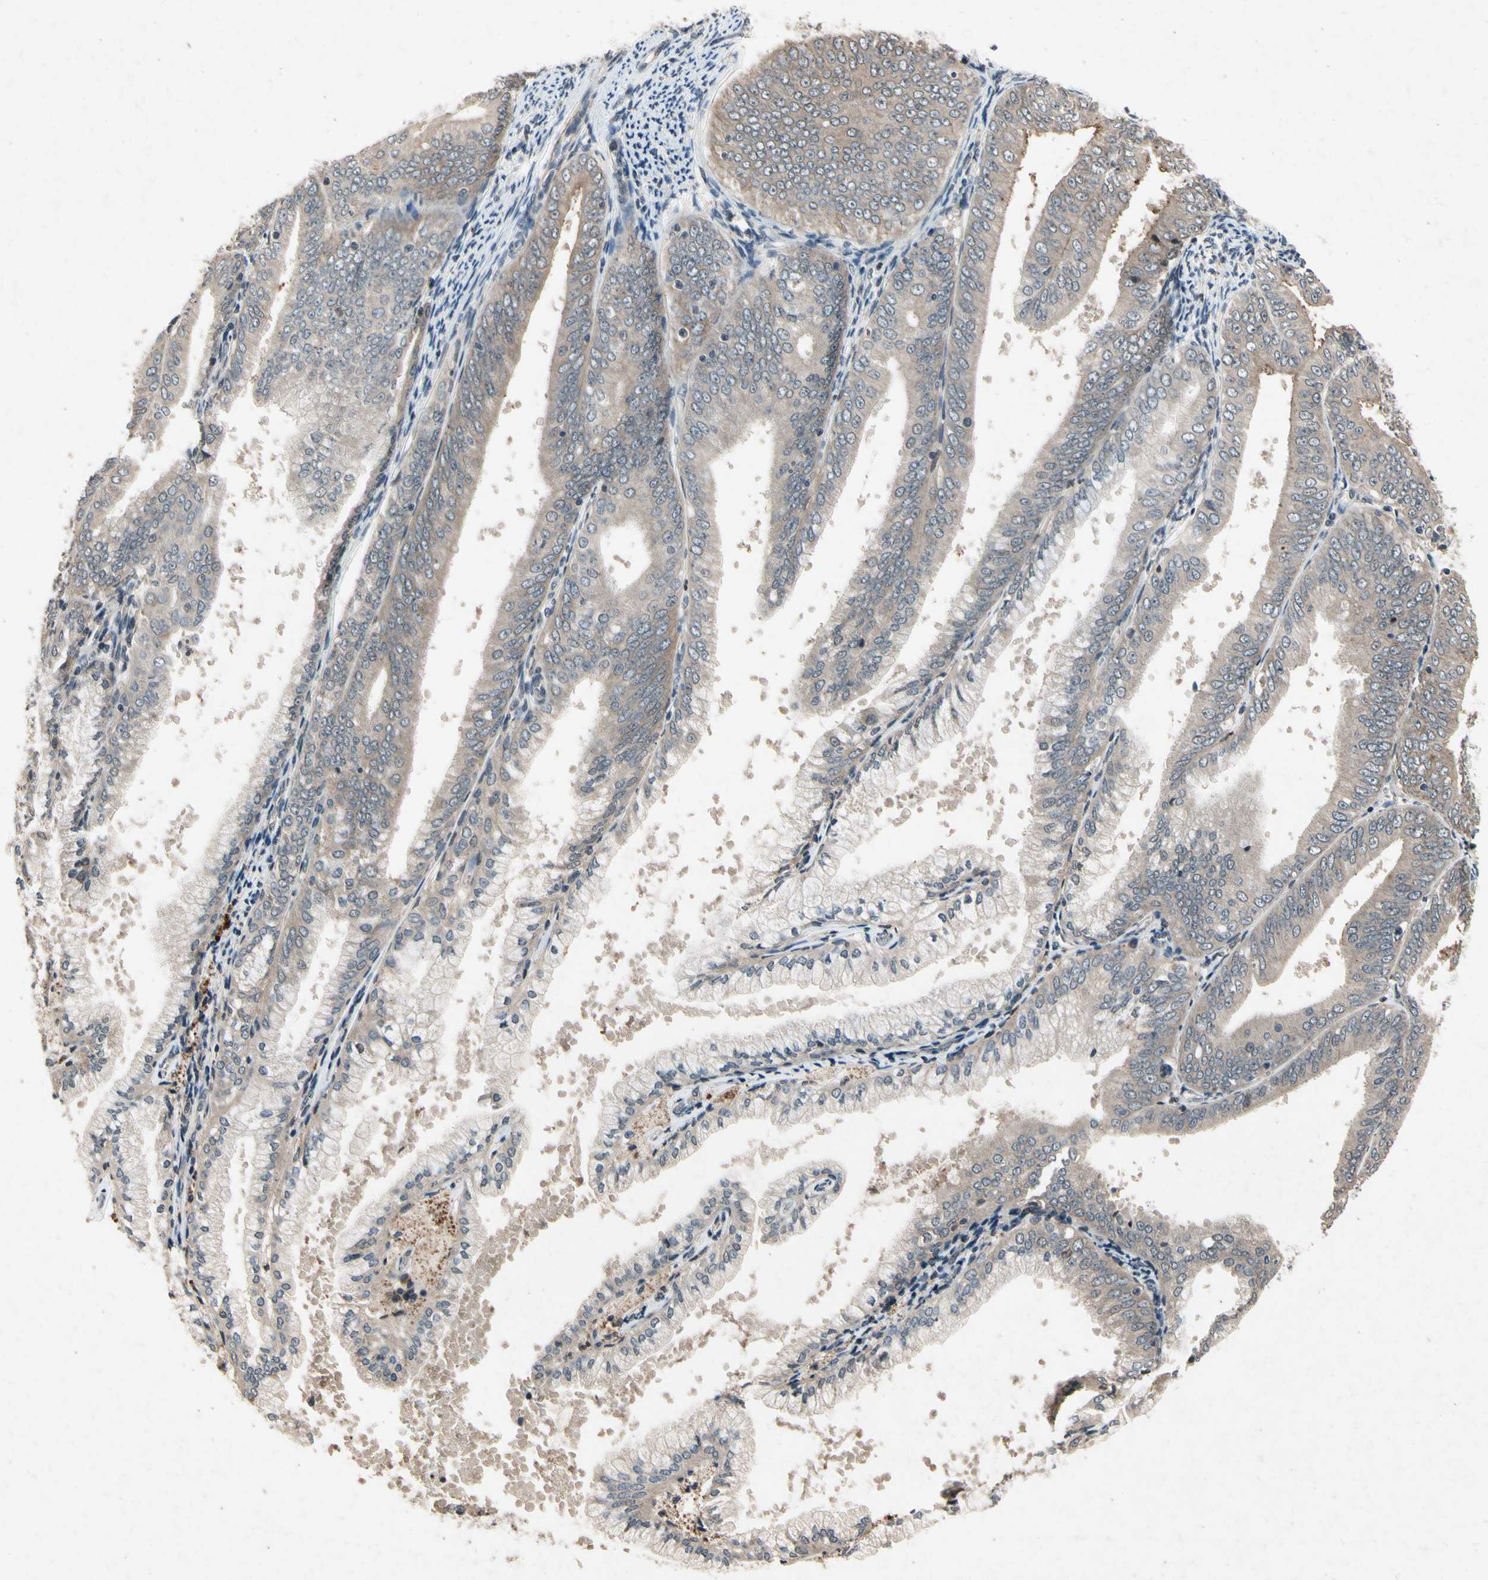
{"staining": {"intensity": "weak", "quantity": ">75%", "location": "cytoplasmic/membranous"}, "tissue": "endometrial cancer", "cell_type": "Tumor cells", "image_type": "cancer", "snomed": [{"axis": "morphology", "description": "Adenocarcinoma, NOS"}, {"axis": "topography", "description": "Endometrium"}], "caption": "A micrograph showing weak cytoplasmic/membranous expression in approximately >75% of tumor cells in endometrial cancer (adenocarcinoma), as visualized by brown immunohistochemical staining.", "gene": "DPY19L3", "patient": {"sex": "female", "age": 63}}